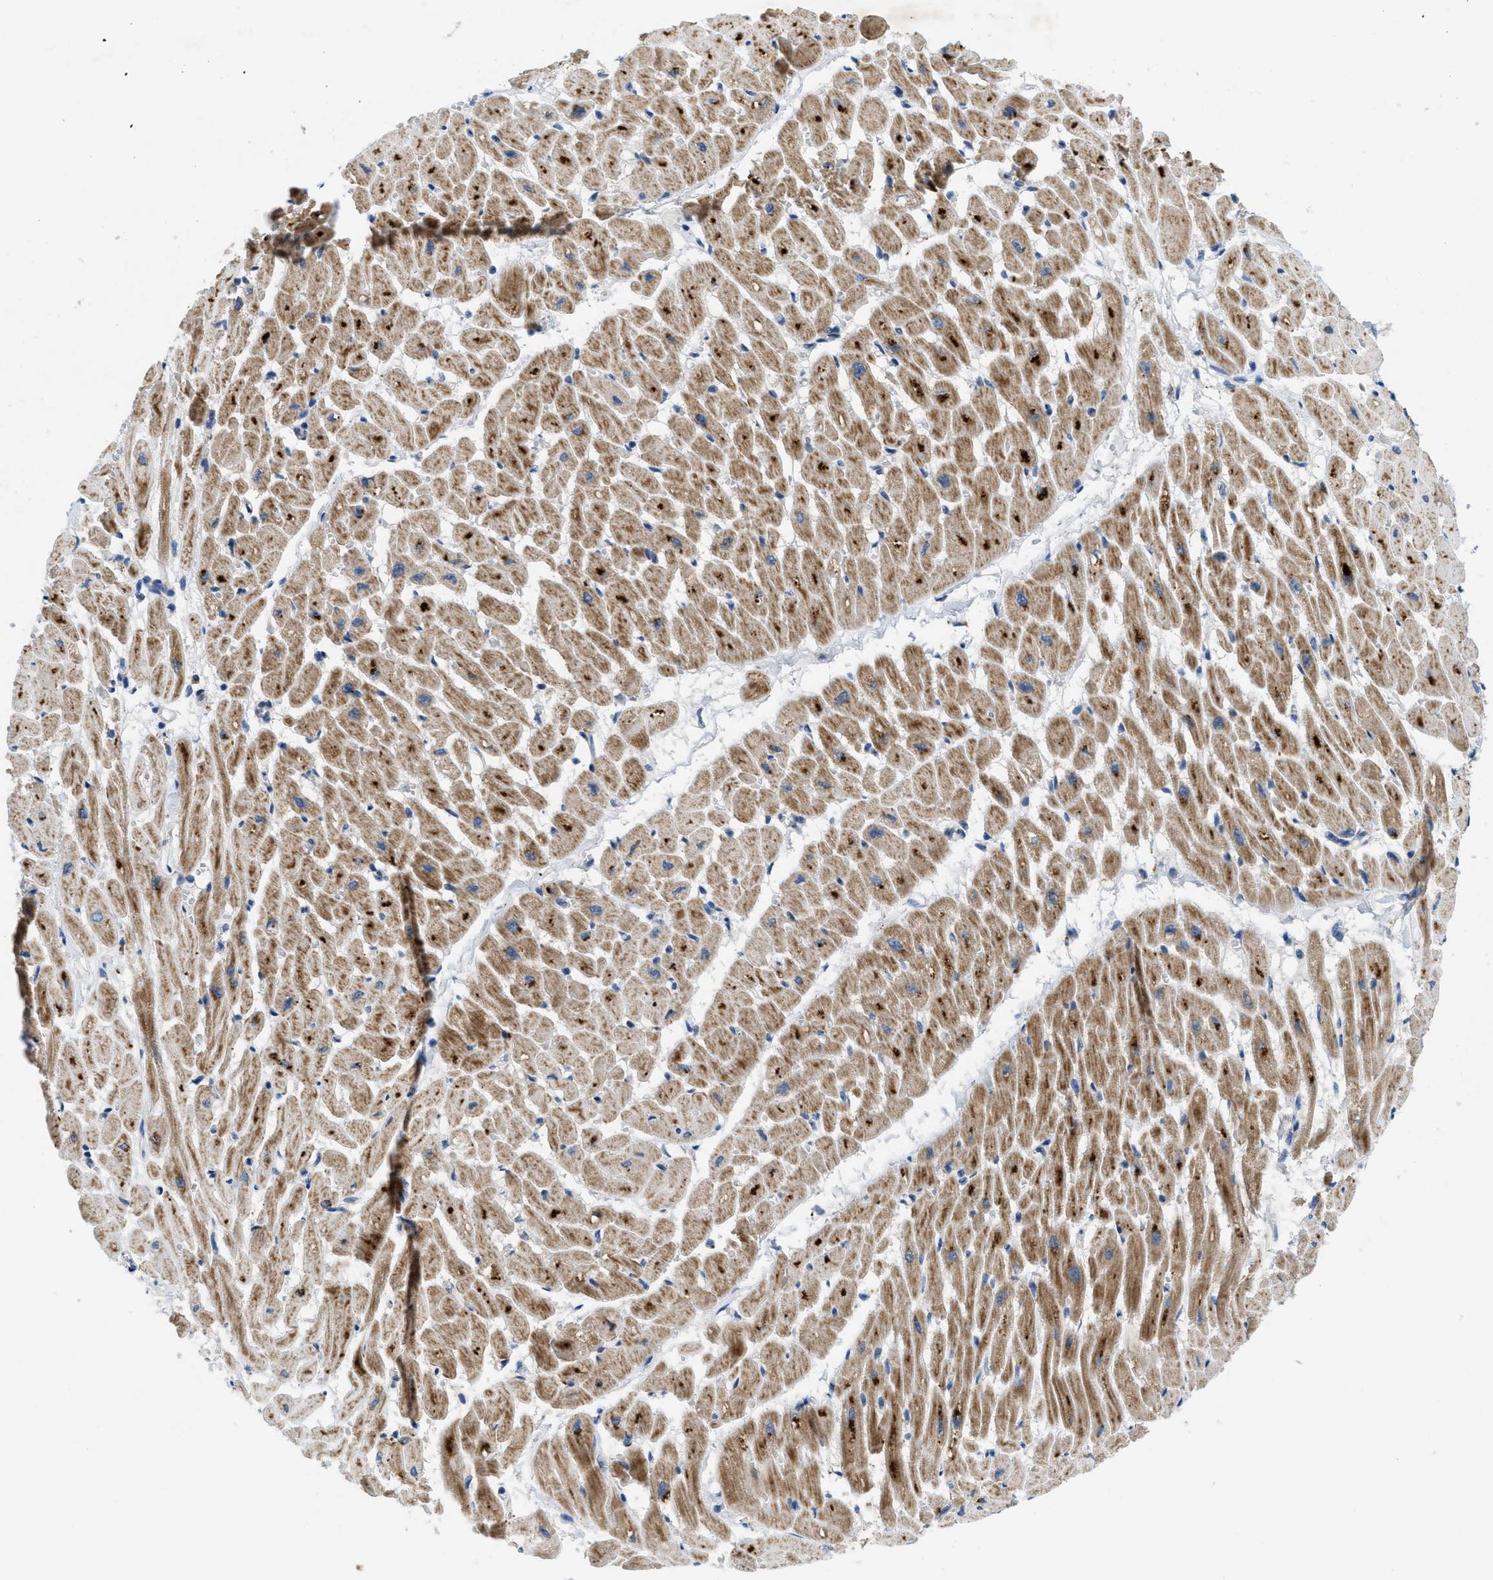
{"staining": {"intensity": "moderate", "quantity": ">75%", "location": "cytoplasmic/membranous"}, "tissue": "heart muscle", "cell_type": "Cardiomyocytes", "image_type": "normal", "snomed": [{"axis": "morphology", "description": "Normal tissue, NOS"}, {"axis": "topography", "description": "Heart"}], "caption": "This image demonstrates immunohistochemistry staining of normal heart muscle, with medium moderate cytoplasmic/membranous expression in approximately >75% of cardiomyocytes.", "gene": "PNKD", "patient": {"sex": "male", "age": 45}}